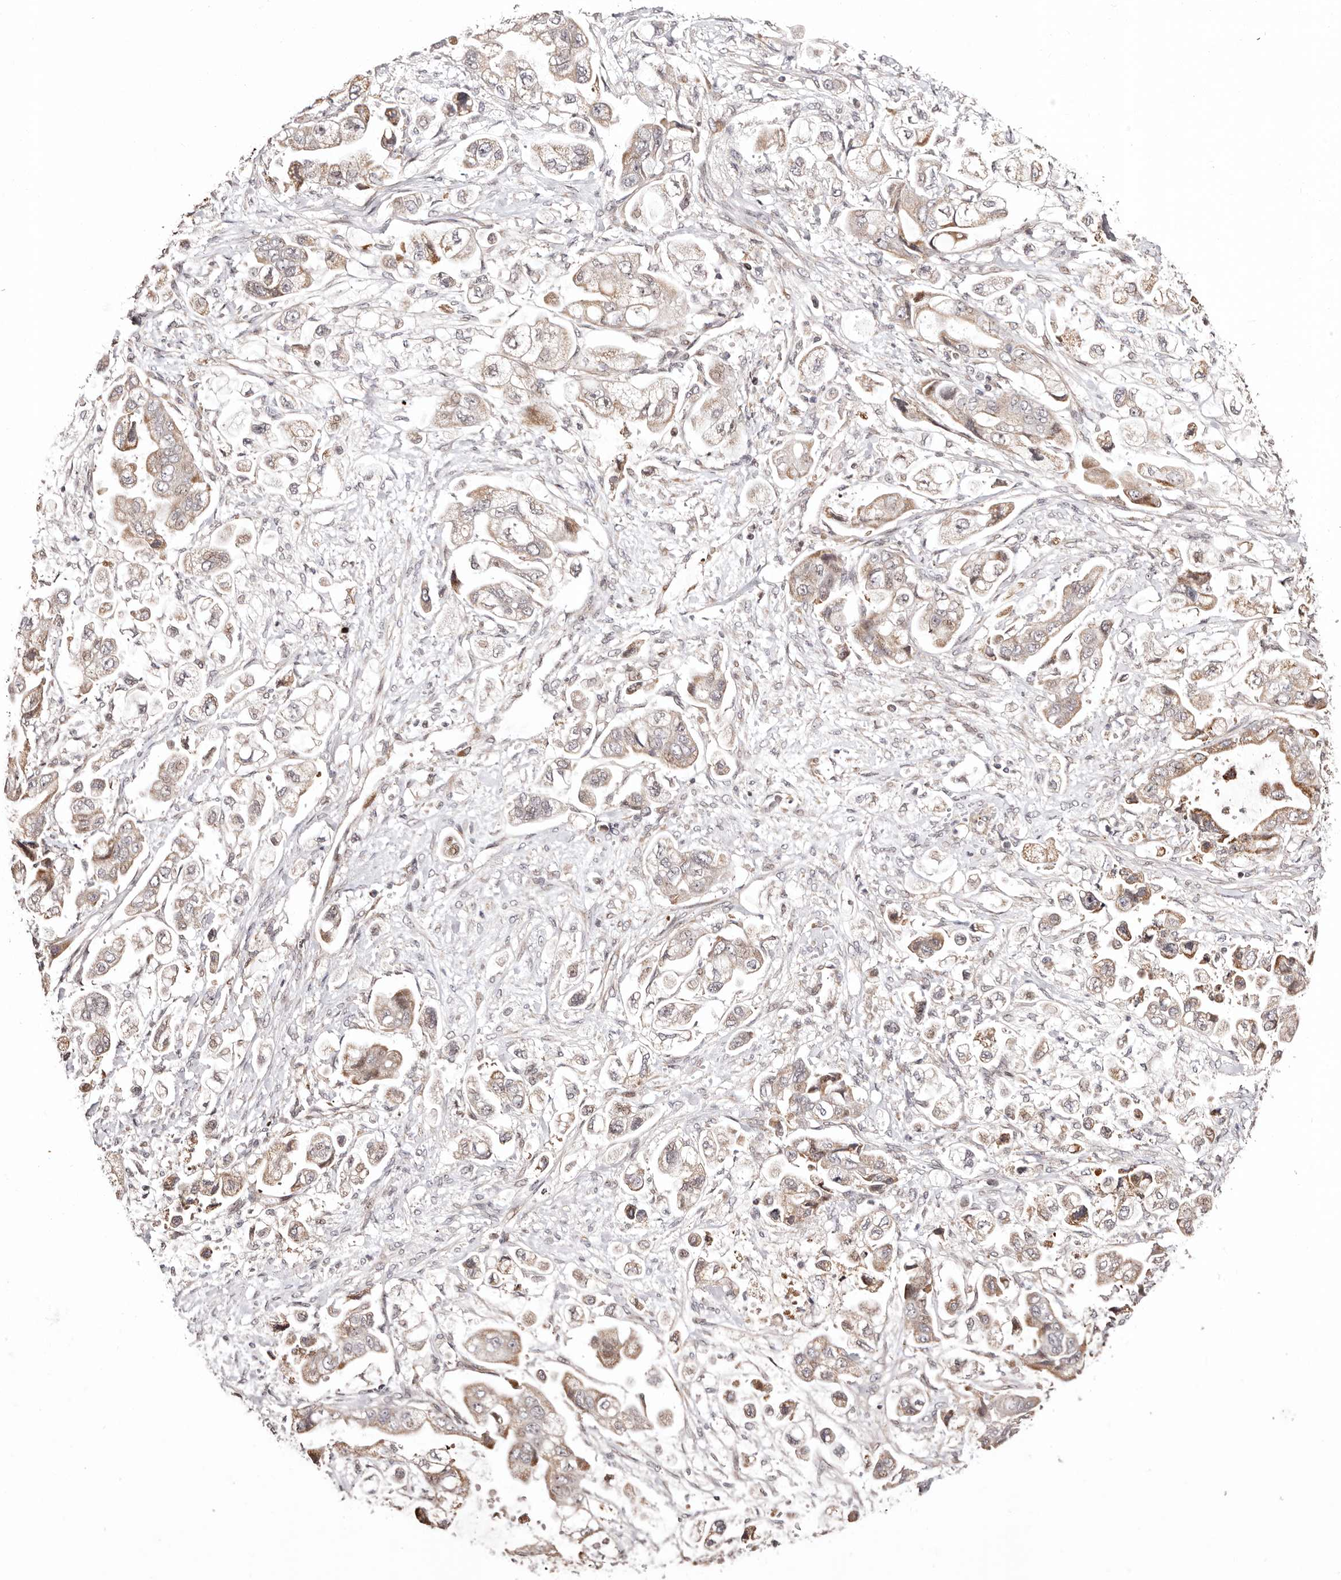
{"staining": {"intensity": "weak", "quantity": ">75%", "location": "cytoplasmic/membranous"}, "tissue": "stomach cancer", "cell_type": "Tumor cells", "image_type": "cancer", "snomed": [{"axis": "morphology", "description": "Adenocarcinoma, NOS"}, {"axis": "topography", "description": "Stomach"}], "caption": "DAB immunohistochemical staining of stomach cancer (adenocarcinoma) shows weak cytoplasmic/membranous protein expression in approximately >75% of tumor cells.", "gene": "HIVEP3", "patient": {"sex": "male", "age": 62}}